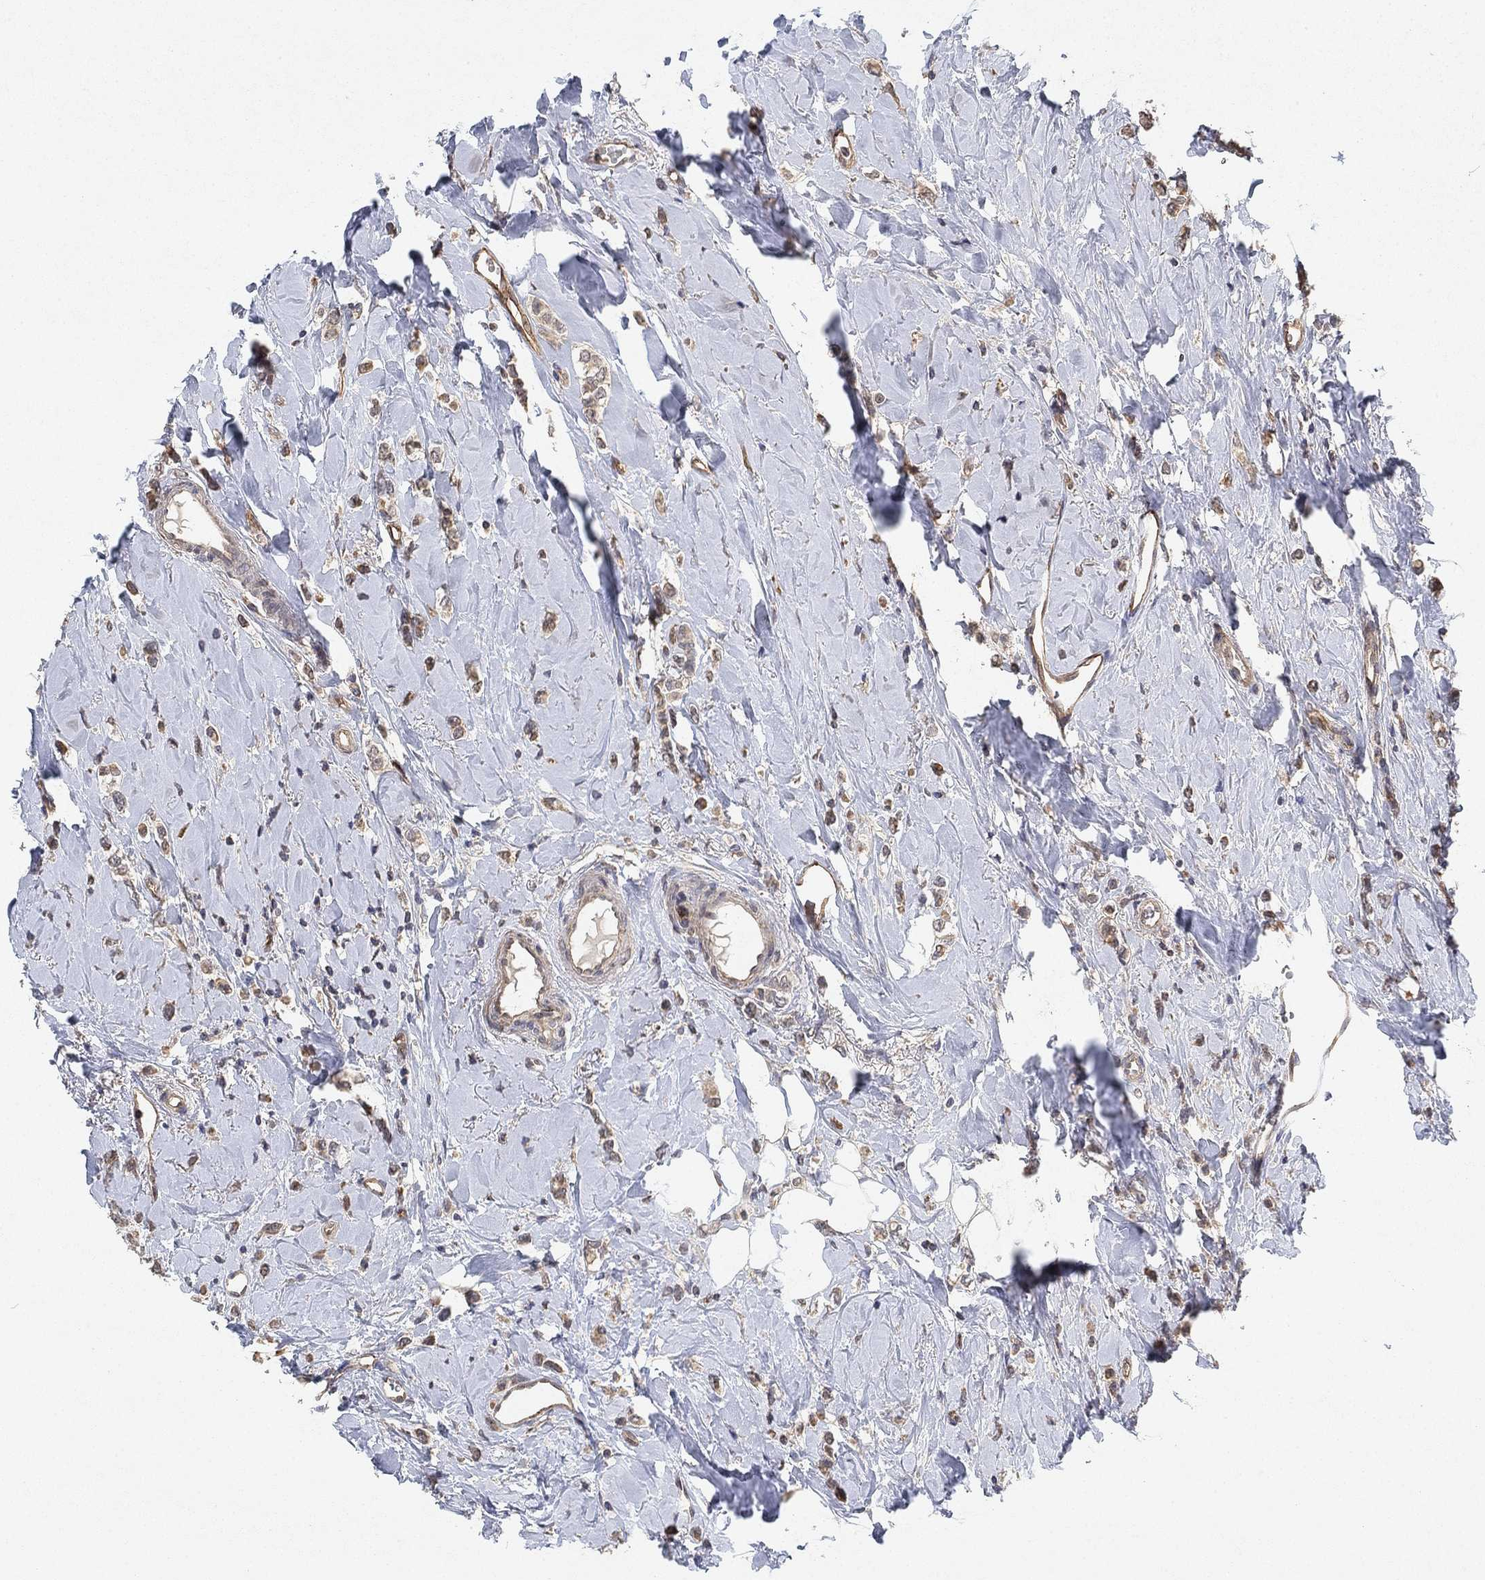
{"staining": {"intensity": "weak", "quantity": "<25%", "location": "cytoplasmic/membranous"}, "tissue": "breast cancer", "cell_type": "Tumor cells", "image_type": "cancer", "snomed": [{"axis": "morphology", "description": "Lobular carcinoma"}, {"axis": "topography", "description": "Breast"}], "caption": "DAB immunohistochemical staining of human breast cancer reveals no significant positivity in tumor cells. Nuclei are stained in blue.", "gene": "MCUR1", "patient": {"sex": "female", "age": 66}}